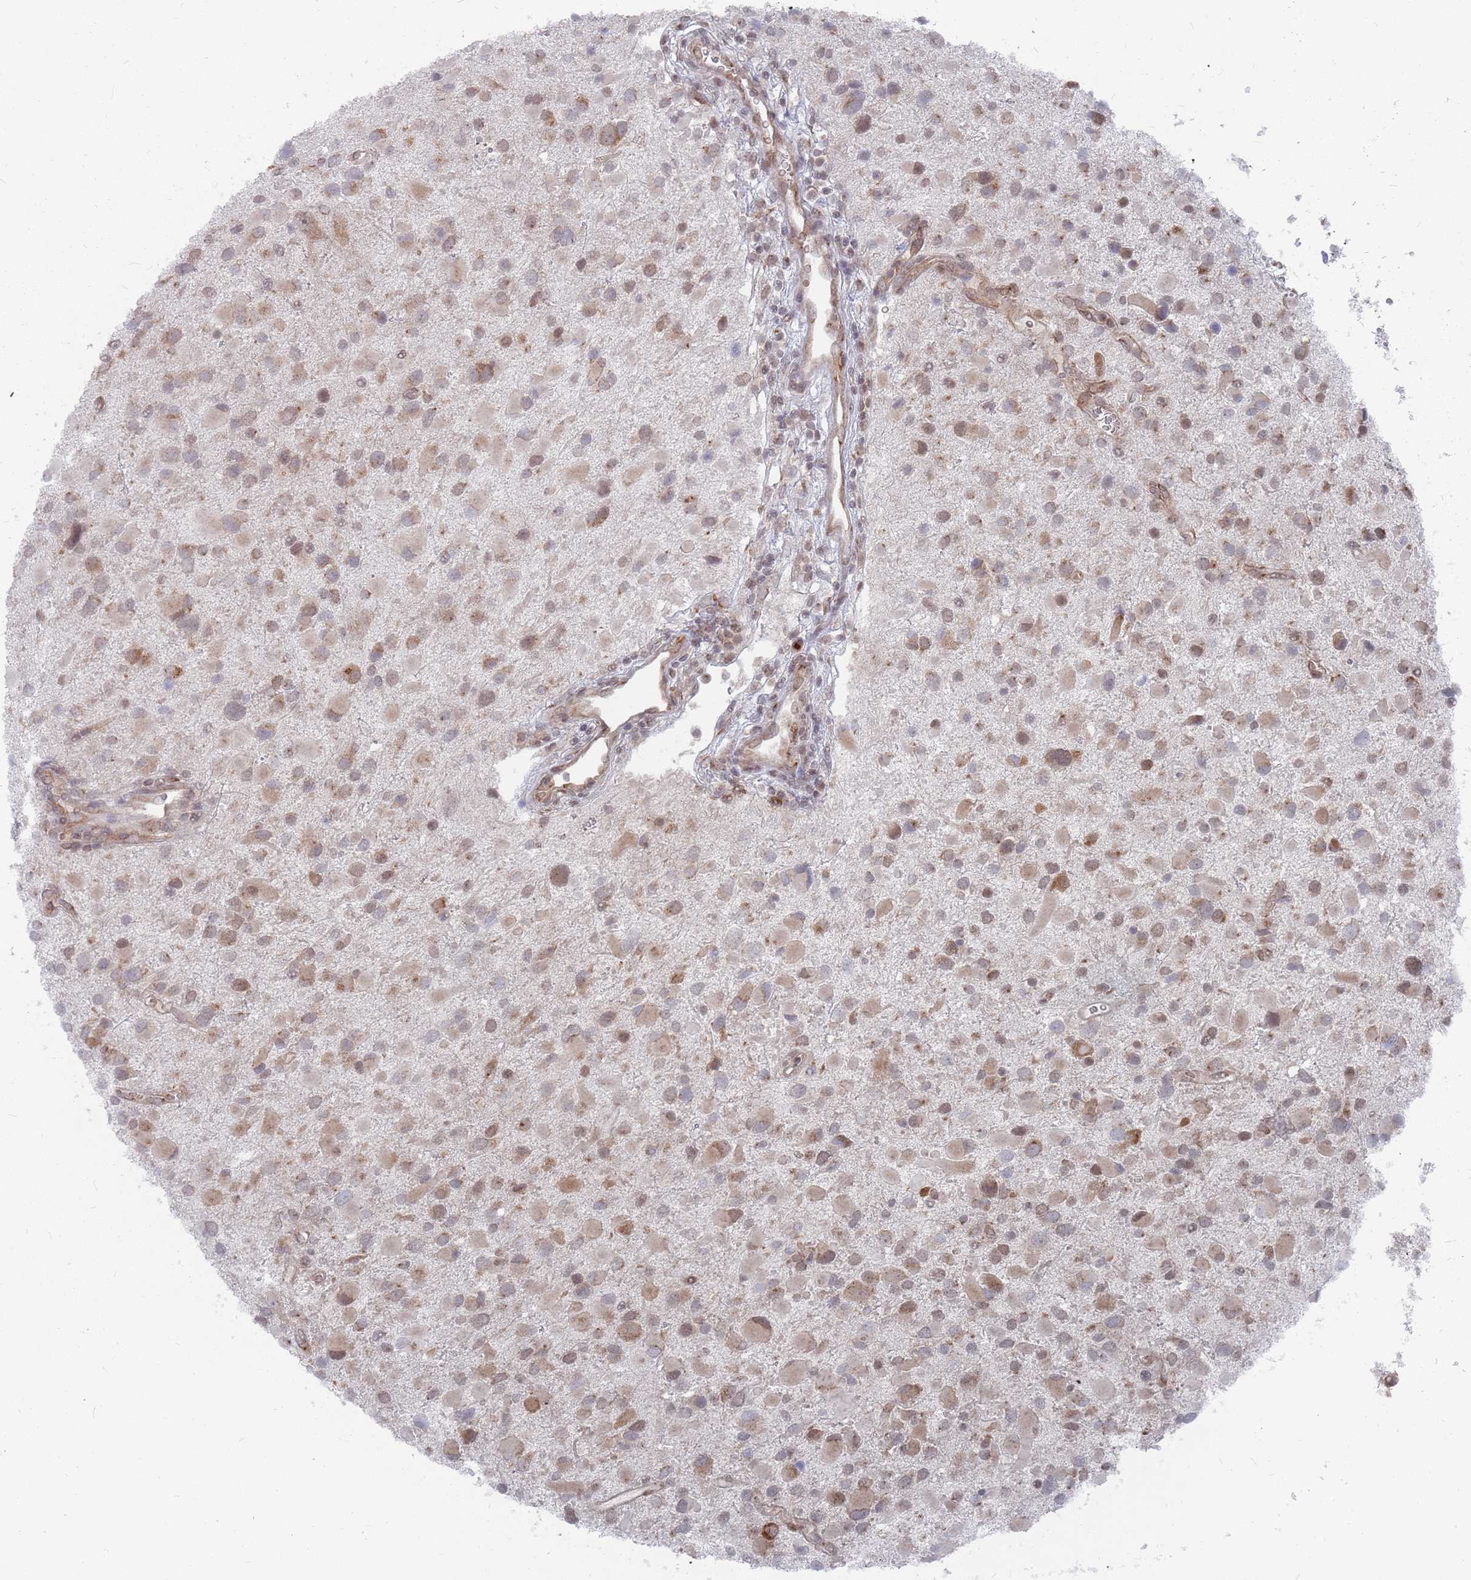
{"staining": {"intensity": "weak", "quantity": "25%-75%", "location": "cytoplasmic/membranous"}, "tissue": "glioma", "cell_type": "Tumor cells", "image_type": "cancer", "snomed": [{"axis": "morphology", "description": "Glioma, malignant, Low grade"}, {"axis": "topography", "description": "Brain"}], "caption": "DAB immunohistochemical staining of human glioma exhibits weak cytoplasmic/membranous protein staining in approximately 25%-75% of tumor cells.", "gene": "FMO4", "patient": {"sex": "female", "age": 32}}